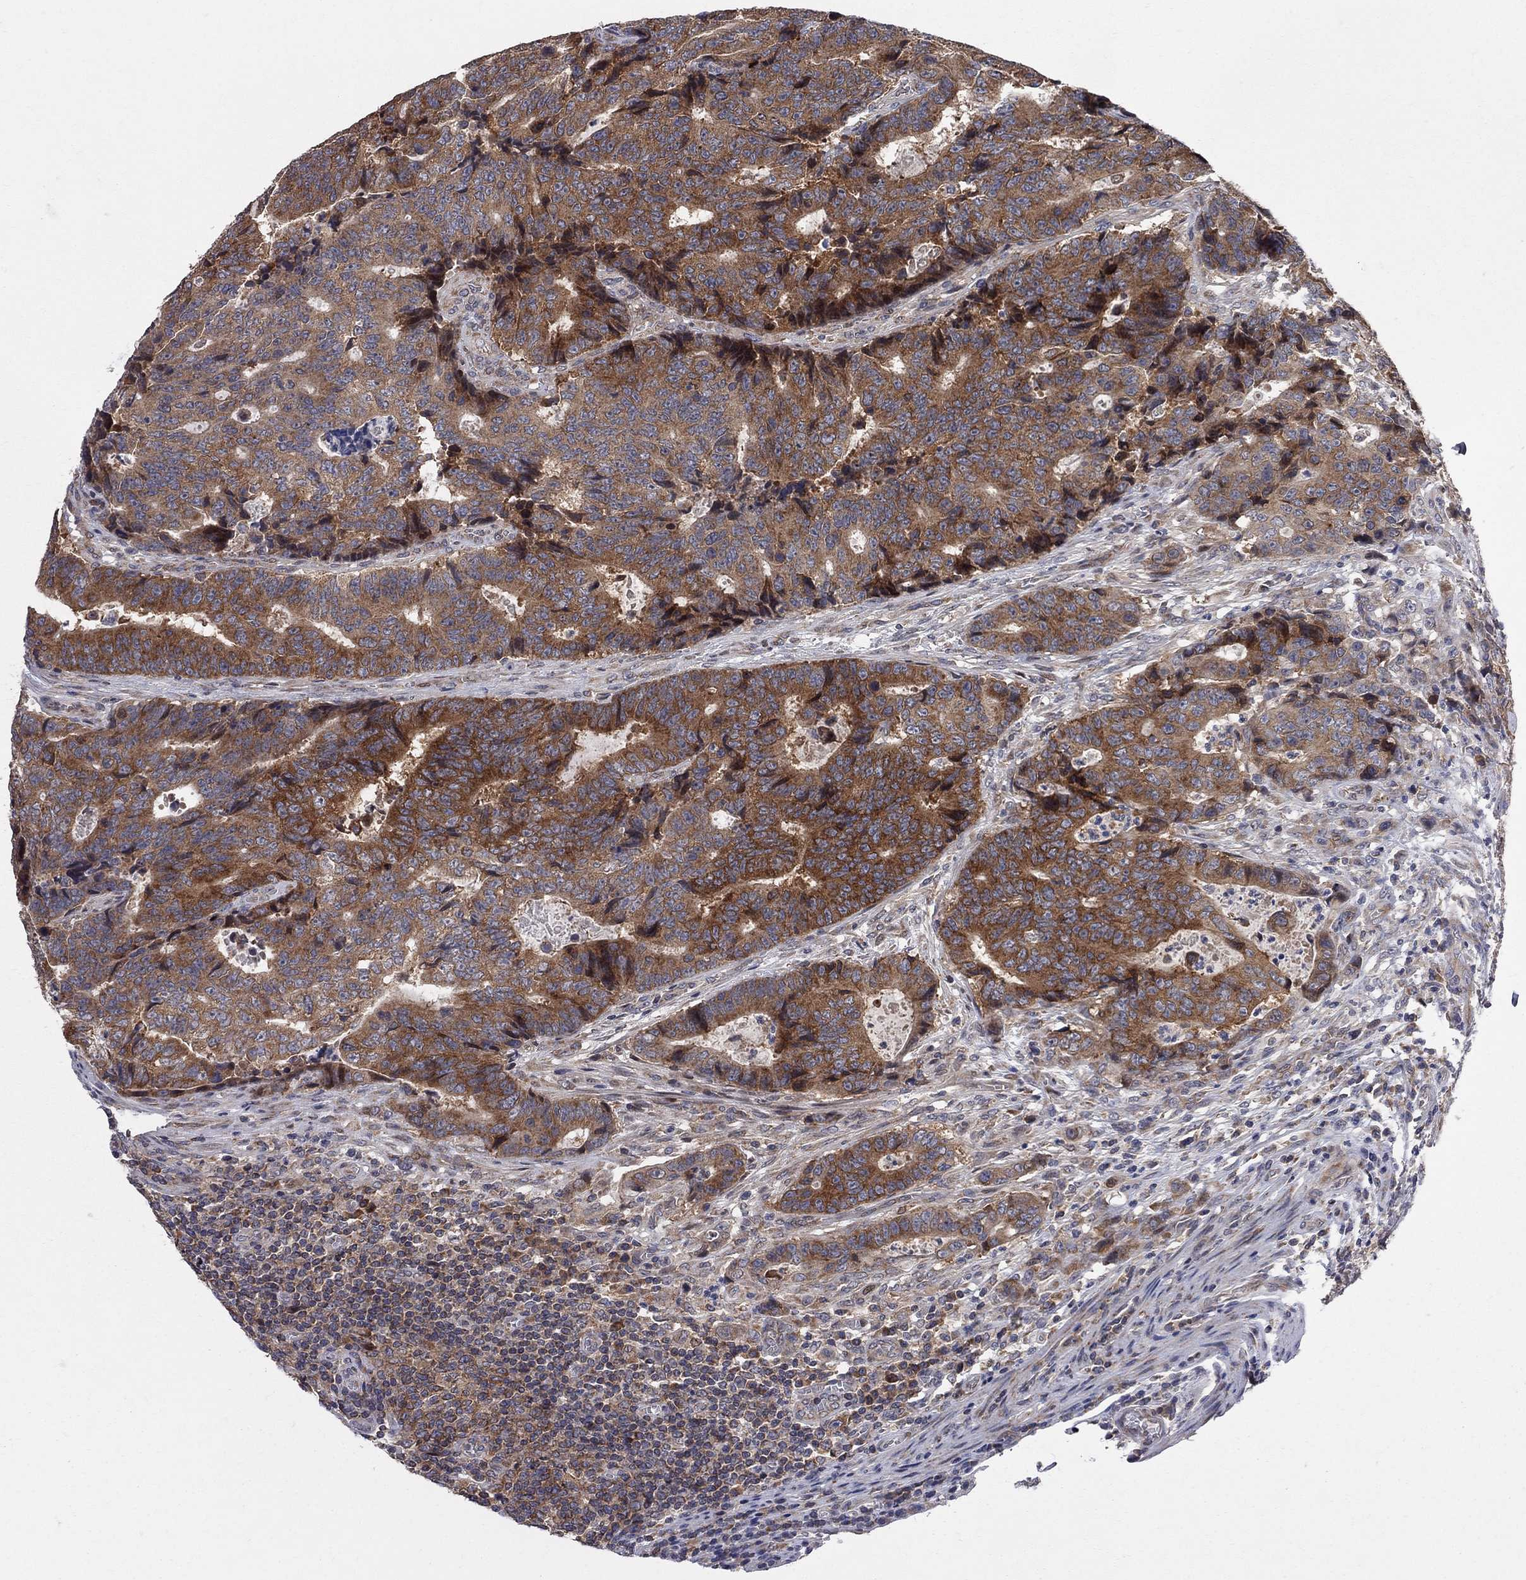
{"staining": {"intensity": "strong", "quantity": ">75%", "location": "cytoplasmic/membranous"}, "tissue": "colorectal cancer", "cell_type": "Tumor cells", "image_type": "cancer", "snomed": [{"axis": "morphology", "description": "Adenocarcinoma, NOS"}, {"axis": "topography", "description": "Colon"}], "caption": "IHC staining of colorectal adenocarcinoma, which reveals high levels of strong cytoplasmic/membranous expression in approximately >75% of tumor cells indicating strong cytoplasmic/membranous protein expression. The staining was performed using DAB (3,3'-diaminobenzidine) (brown) for protein detection and nuclei were counterstained in hematoxylin (blue).", "gene": "CNOT11", "patient": {"sex": "female", "age": 48}}